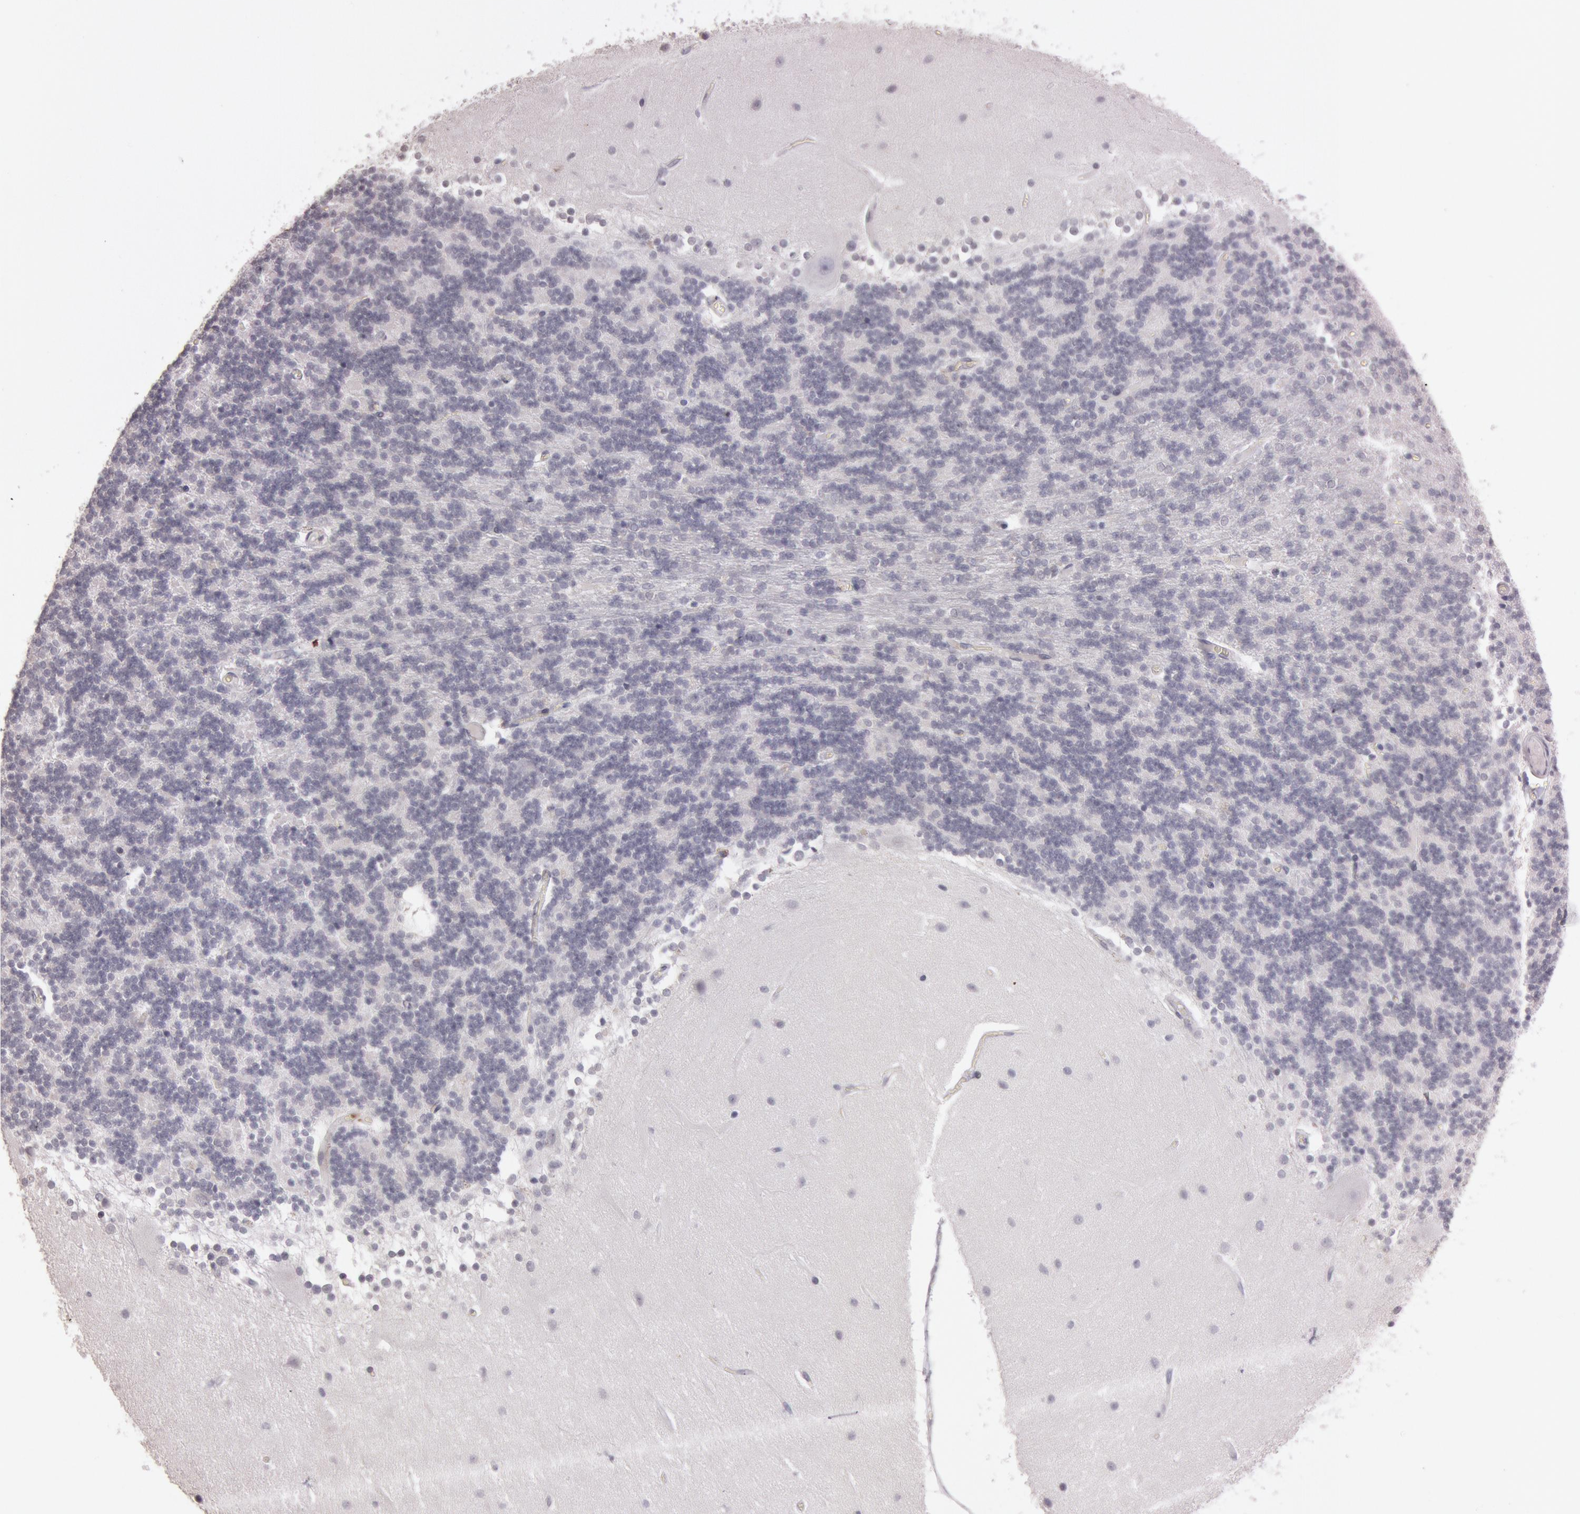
{"staining": {"intensity": "negative", "quantity": "none", "location": "none"}, "tissue": "cerebellum", "cell_type": "Cells in granular layer", "image_type": "normal", "snomed": [{"axis": "morphology", "description": "Normal tissue, NOS"}, {"axis": "topography", "description": "Cerebellum"}], "caption": "This is an immunohistochemistry (IHC) photomicrograph of benign human cerebellum. There is no staining in cells in granular layer.", "gene": "KDM6A", "patient": {"sex": "female", "age": 54}}